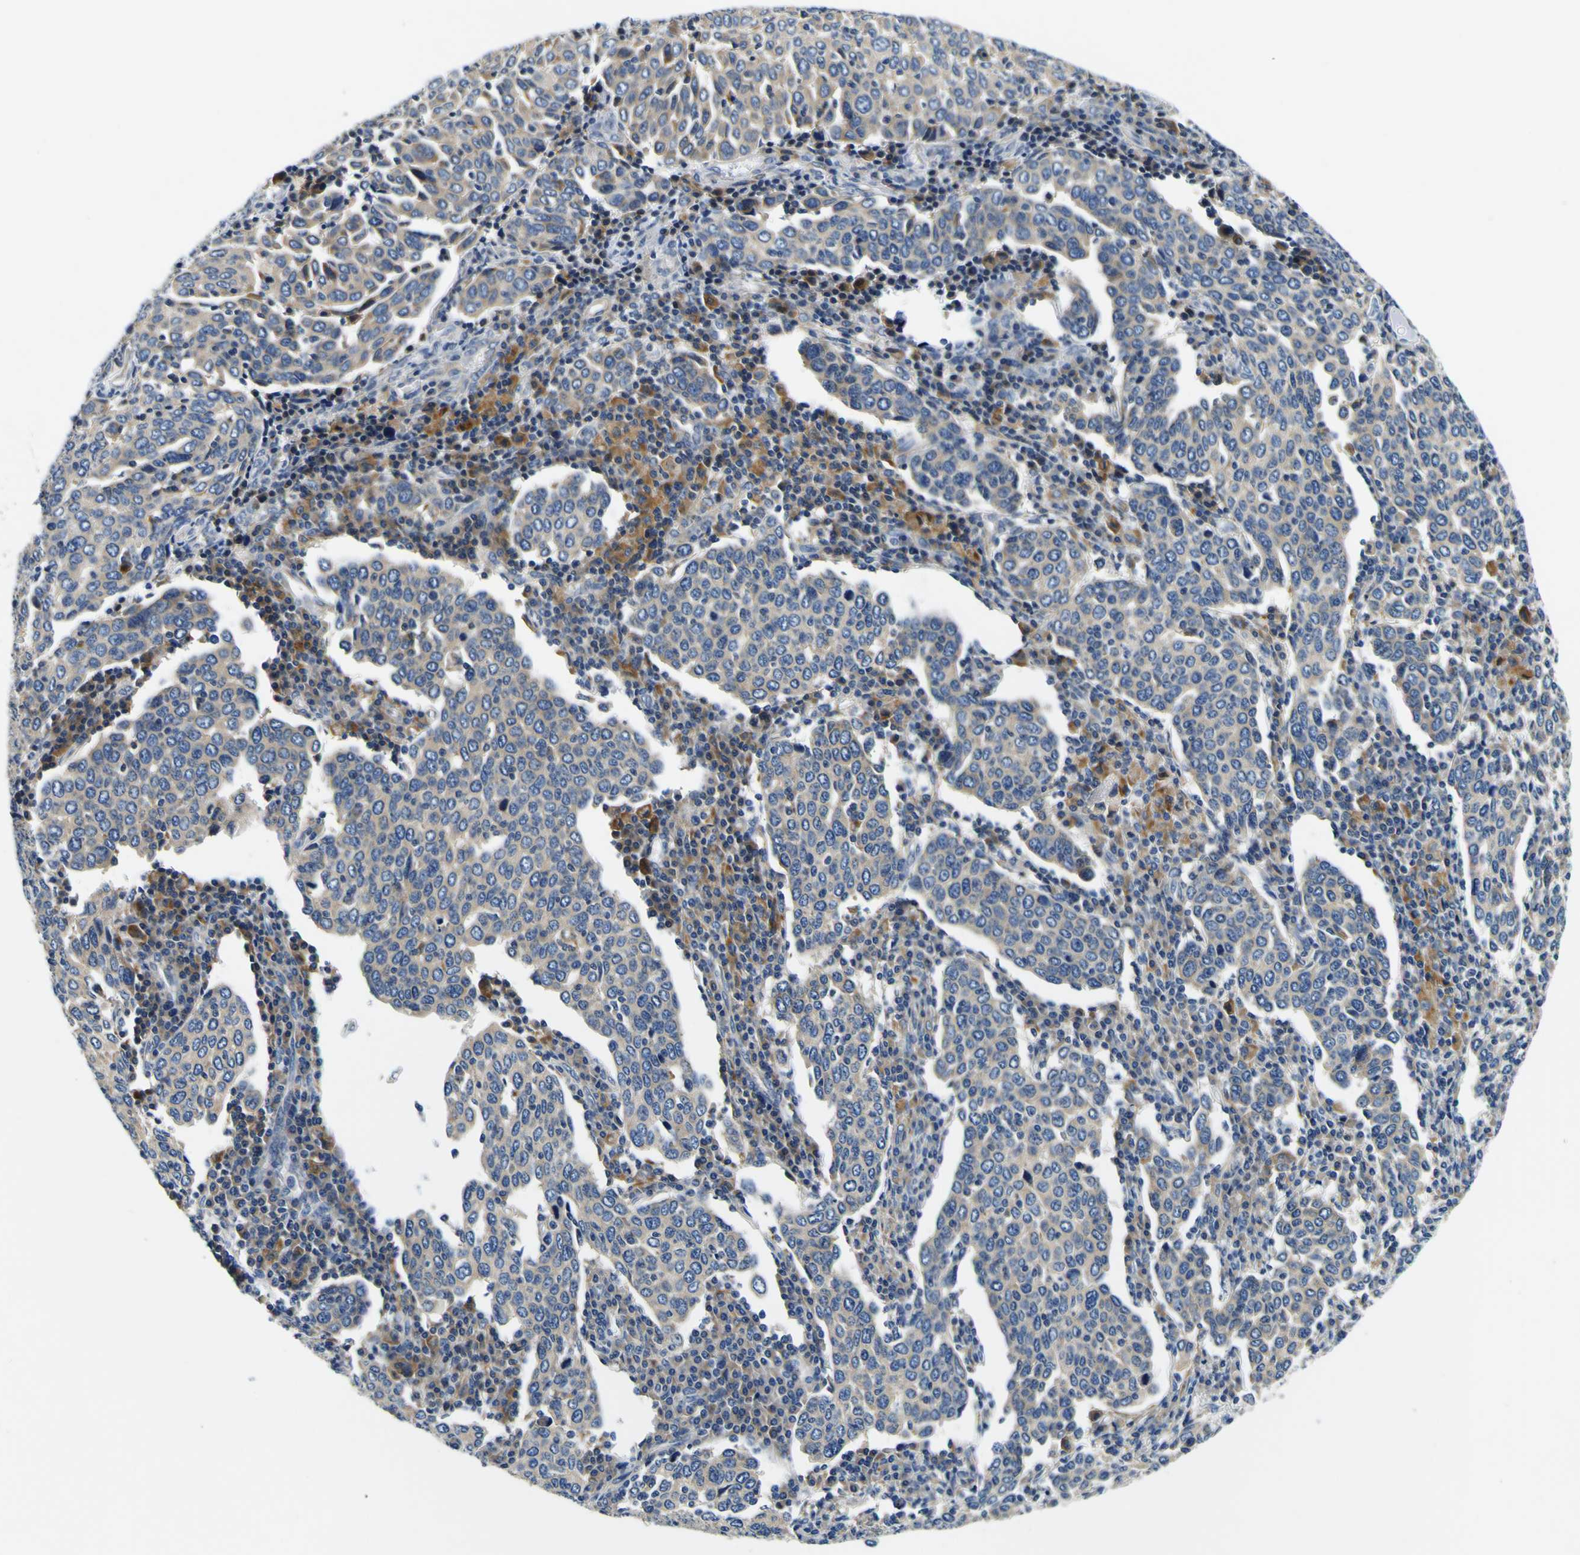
{"staining": {"intensity": "weak", "quantity": ">75%", "location": "cytoplasmic/membranous"}, "tissue": "cervical cancer", "cell_type": "Tumor cells", "image_type": "cancer", "snomed": [{"axis": "morphology", "description": "Squamous cell carcinoma, NOS"}, {"axis": "topography", "description": "Cervix"}], "caption": "Cervical cancer (squamous cell carcinoma) tissue shows weak cytoplasmic/membranous staining in about >75% of tumor cells, visualized by immunohistochemistry.", "gene": "CLSTN1", "patient": {"sex": "female", "age": 40}}